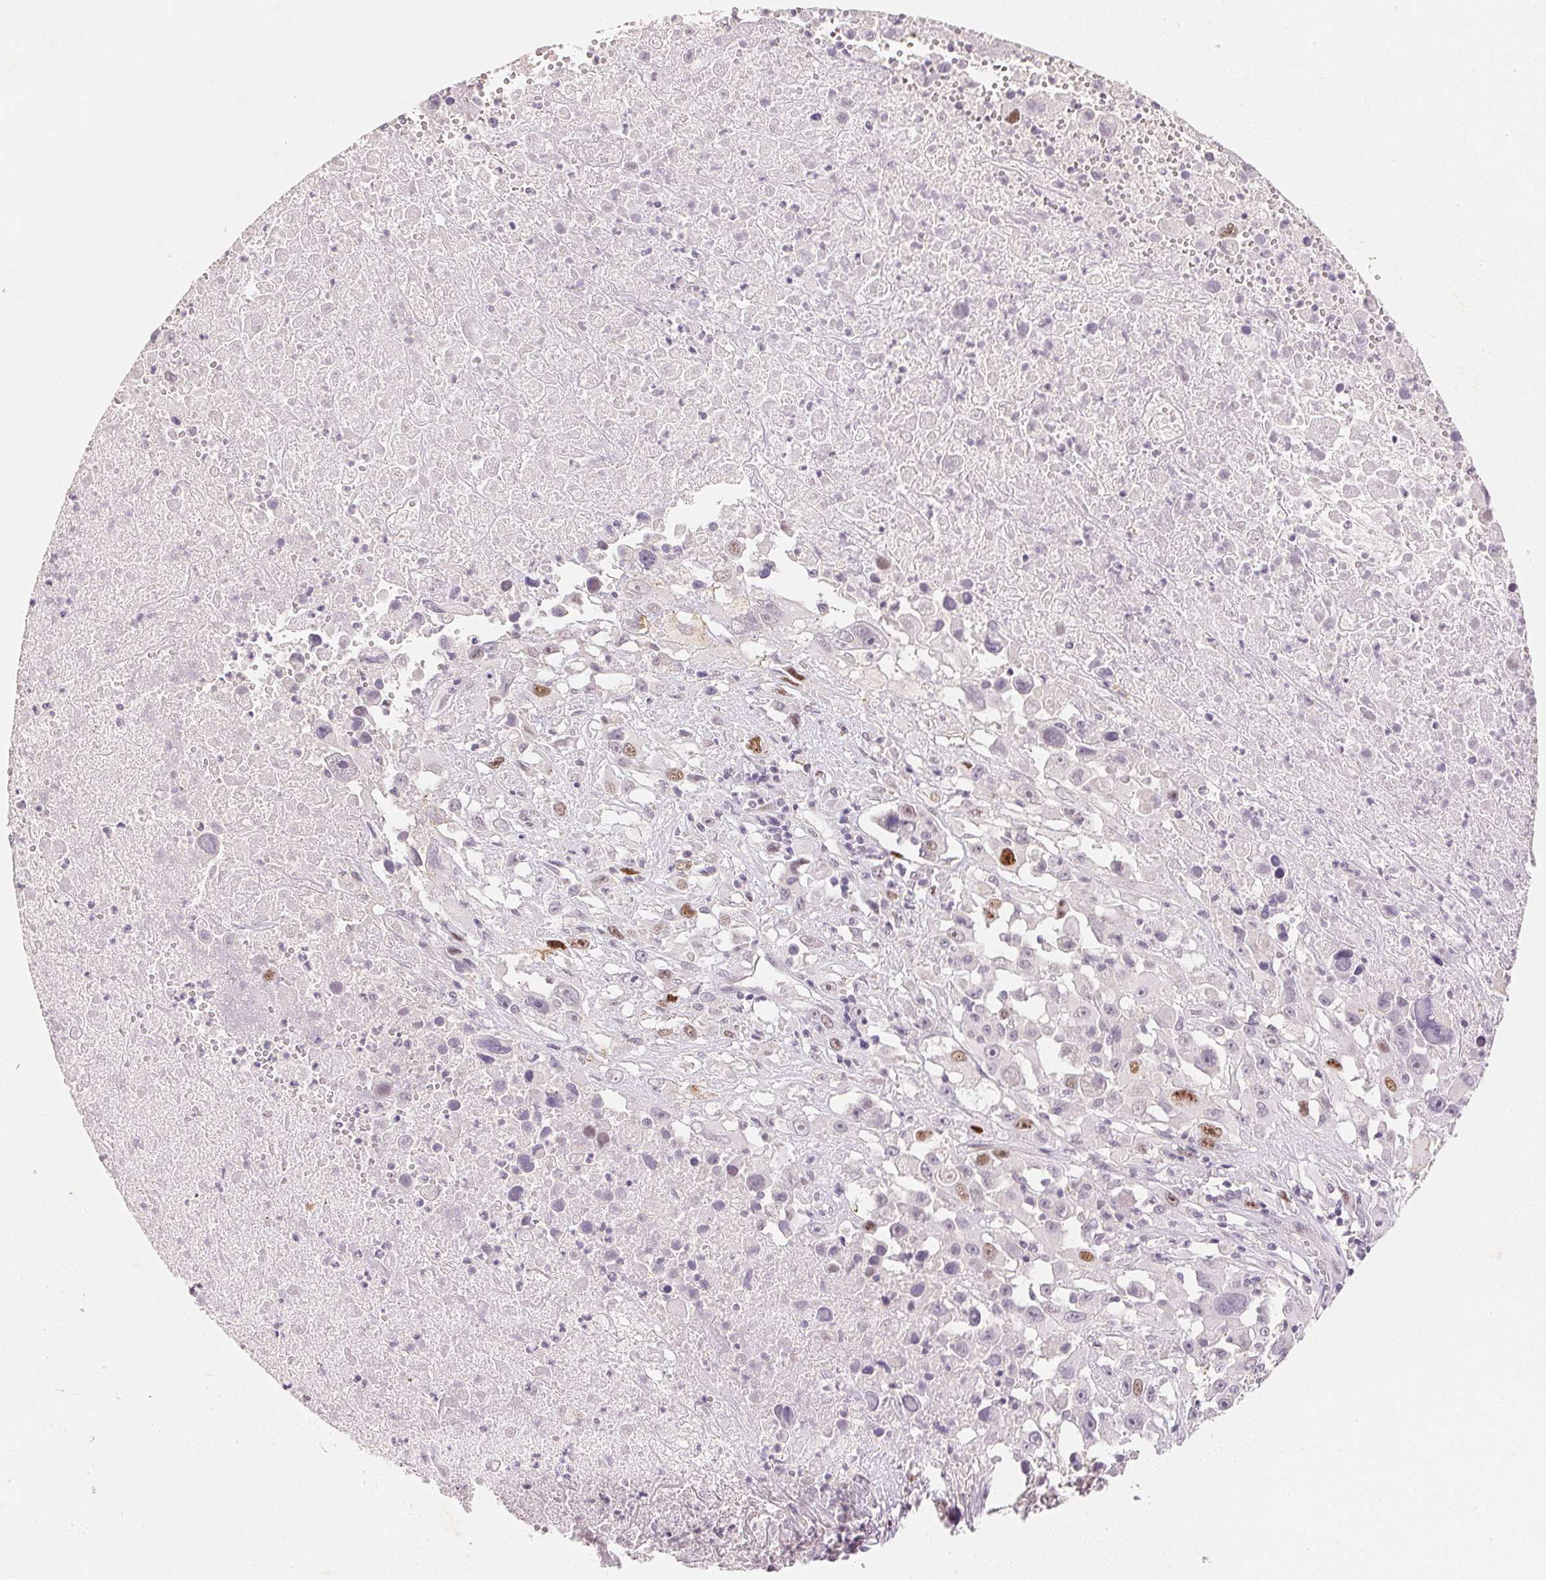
{"staining": {"intensity": "moderate", "quantity": "<25%", "location": "nuclear"}, "tissue": "melanoma", "cell_type": "Tumor cells", "image_type": "cancer", "snomed": [{"axis": "morphology", "description": "Malignant melanoma, Metastatic site"}, {"axis": "topography", "description": "Soft tissue"}], "caption": "The photomicrograph demonstrates staining of melanoma, revealing moderate nuclear protein expression (brown color) within tumor cells. The staining is performed using DAB brown chromogen to label protein expression. The nuclei are counter-stained blue using hematoxylin.", "gene": "SMTN", "patient": {"sex": "male", "age": 50}}